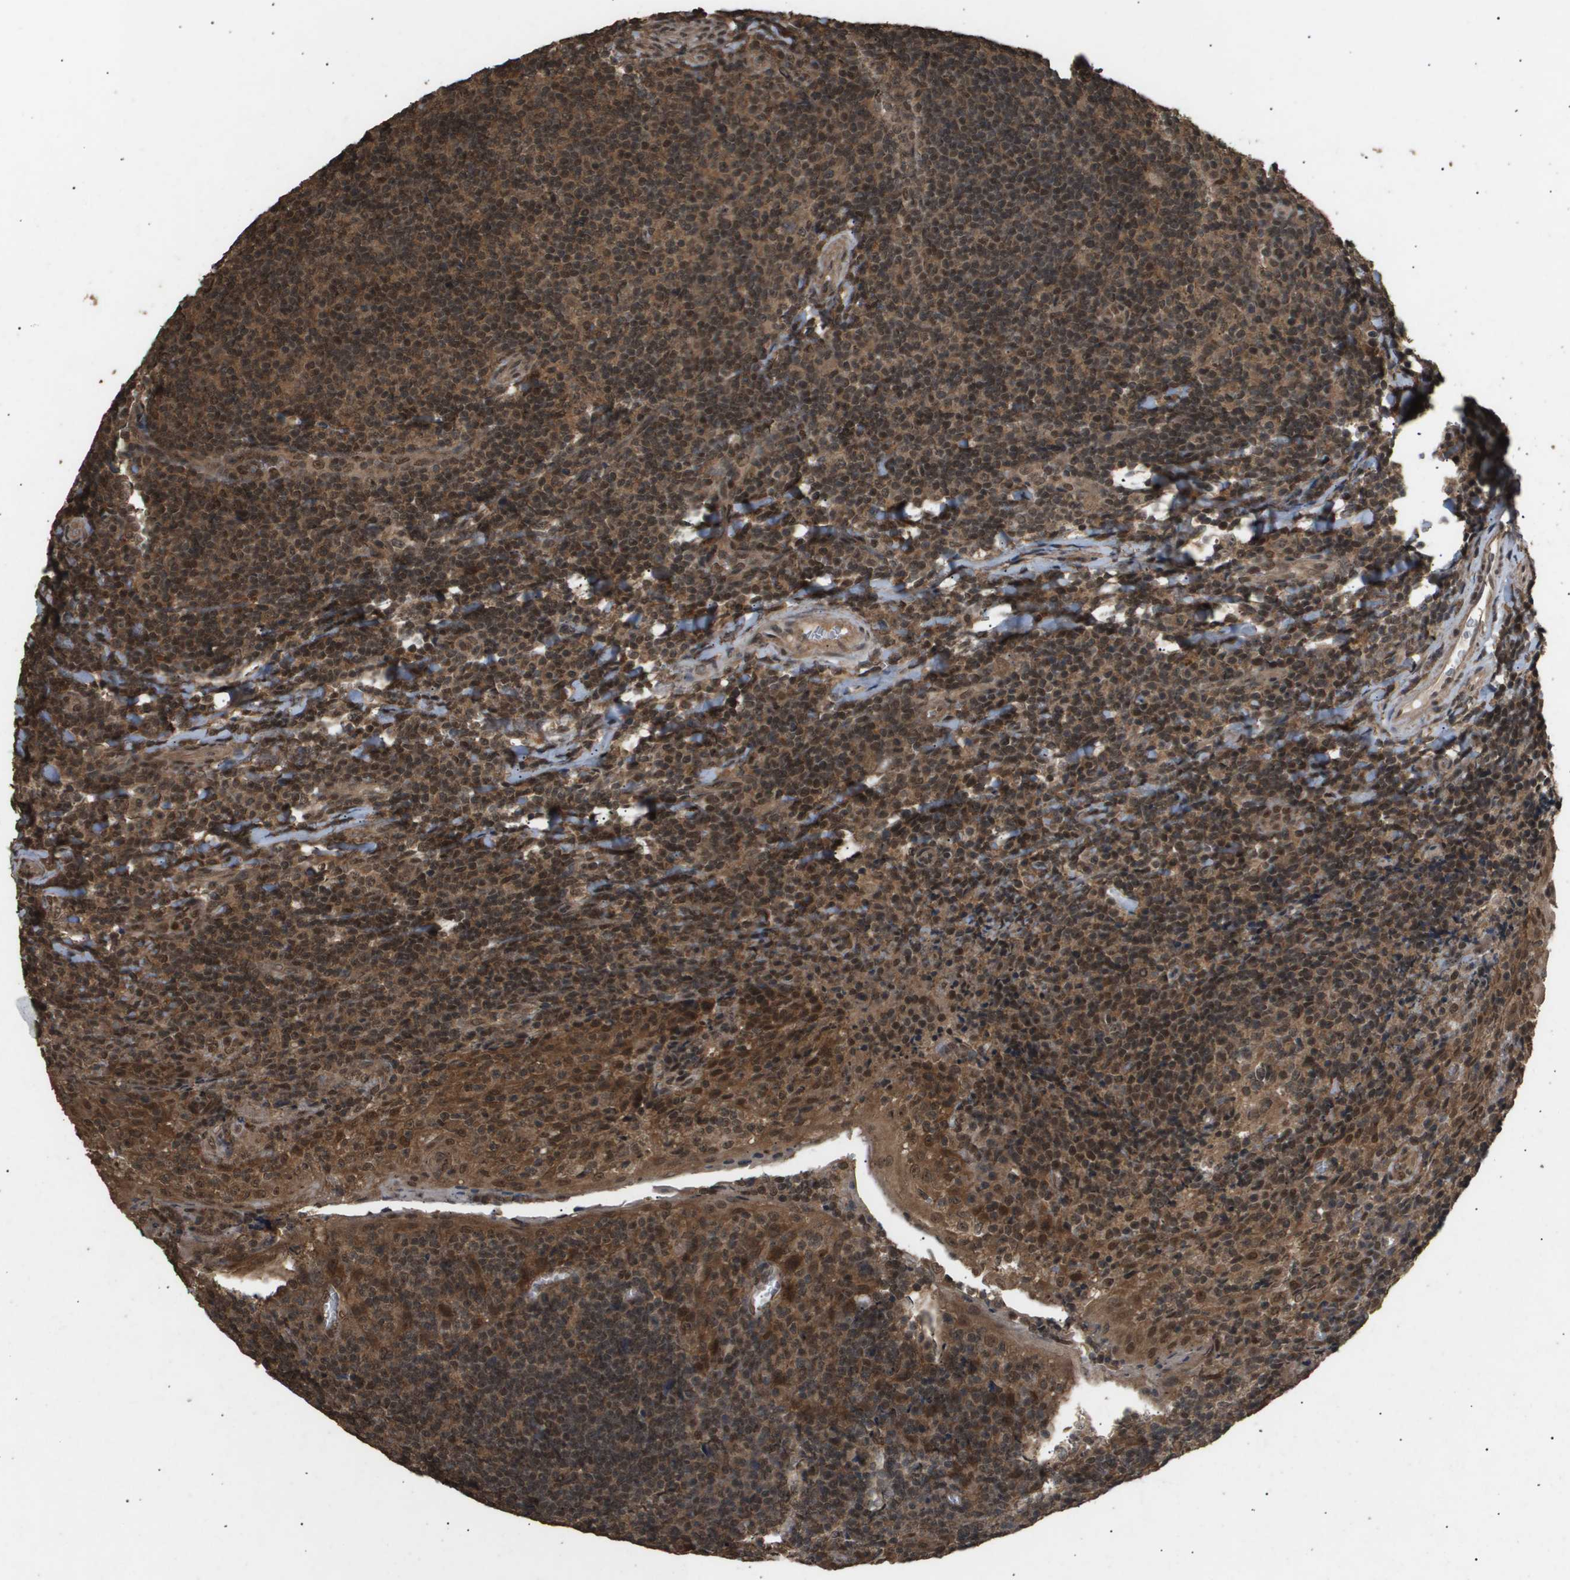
{"staining": {"intensity": "moderate", "quantity": ">75%", "location": "cytoplasmic/membranous,nuclear"}, "tissue": "tonsil", "cell_type": "Germinal center cells", "image_type": "normal", "snomed": [{"axis": "morphology", "description": "Normal tissue, NOS"}, {"axis": "topography", "description": "Tonsil"}], "caption": "This is a histology image of IHC staining of benign tonsil, which shows moderate positivity in the cytoplasmic/membranous,nuclear of germinal center cells.", "gene": "ING1", "patient": {"sex": "female", "age": 40}}